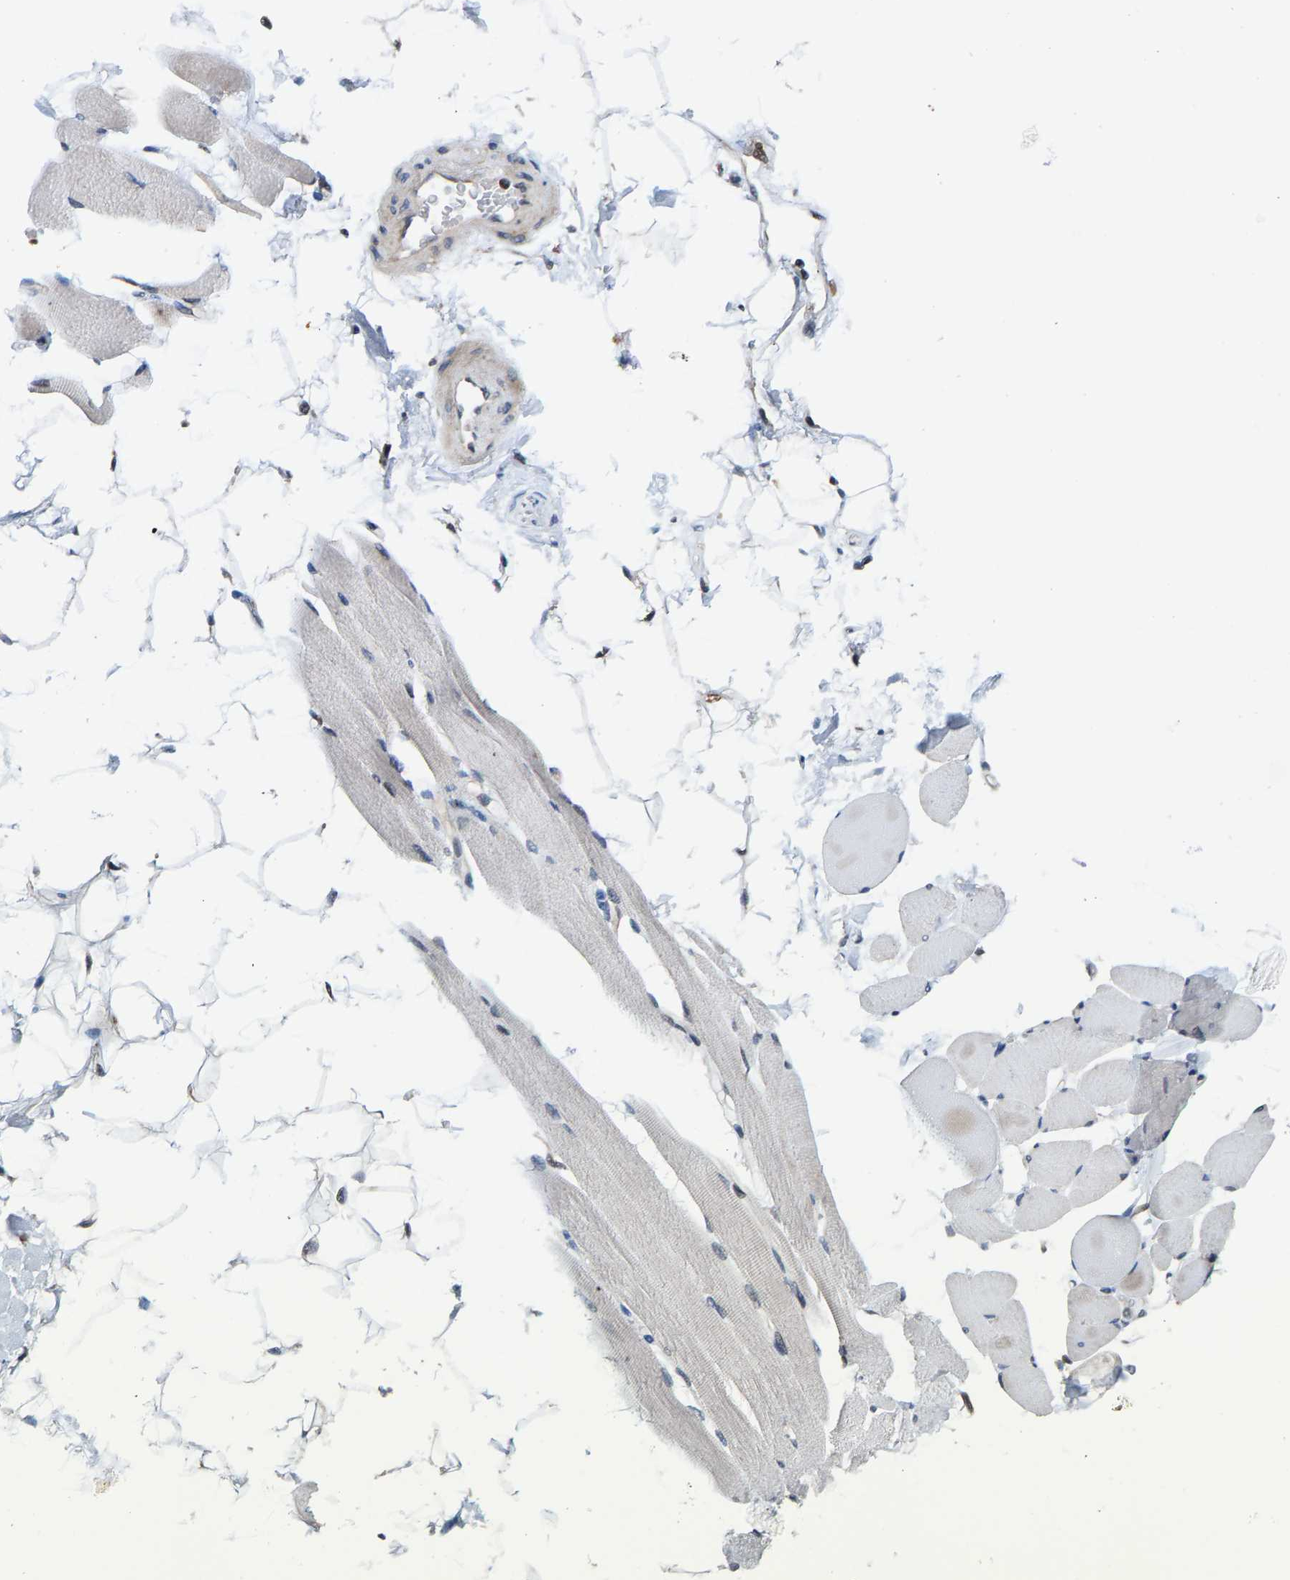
{"staining": {"intensity": "weak", "quantity": "<25%", "location": "cytoplasmic/membranous"}, "tissue": "skeletal muscle", "cell_type": "Myocytes", "image_type": "normal", "snomed": [{"axis": "morphology", "description": "Normal tissue, NOS"}, {"axis": "topography", "description": "Skeletal muscle"}, {"axis": "topography", "description": "Peripheral nerve tissue"}], "caption": "This photomicrograph is of normal skeletal muscle stained with immunohistochemistry to label a protein in brown with the nuclei are counter-stained blue. There is no staining in myocytes.", "gene": "TDRKH", "patient": {"sex": "female", "age": 84}}